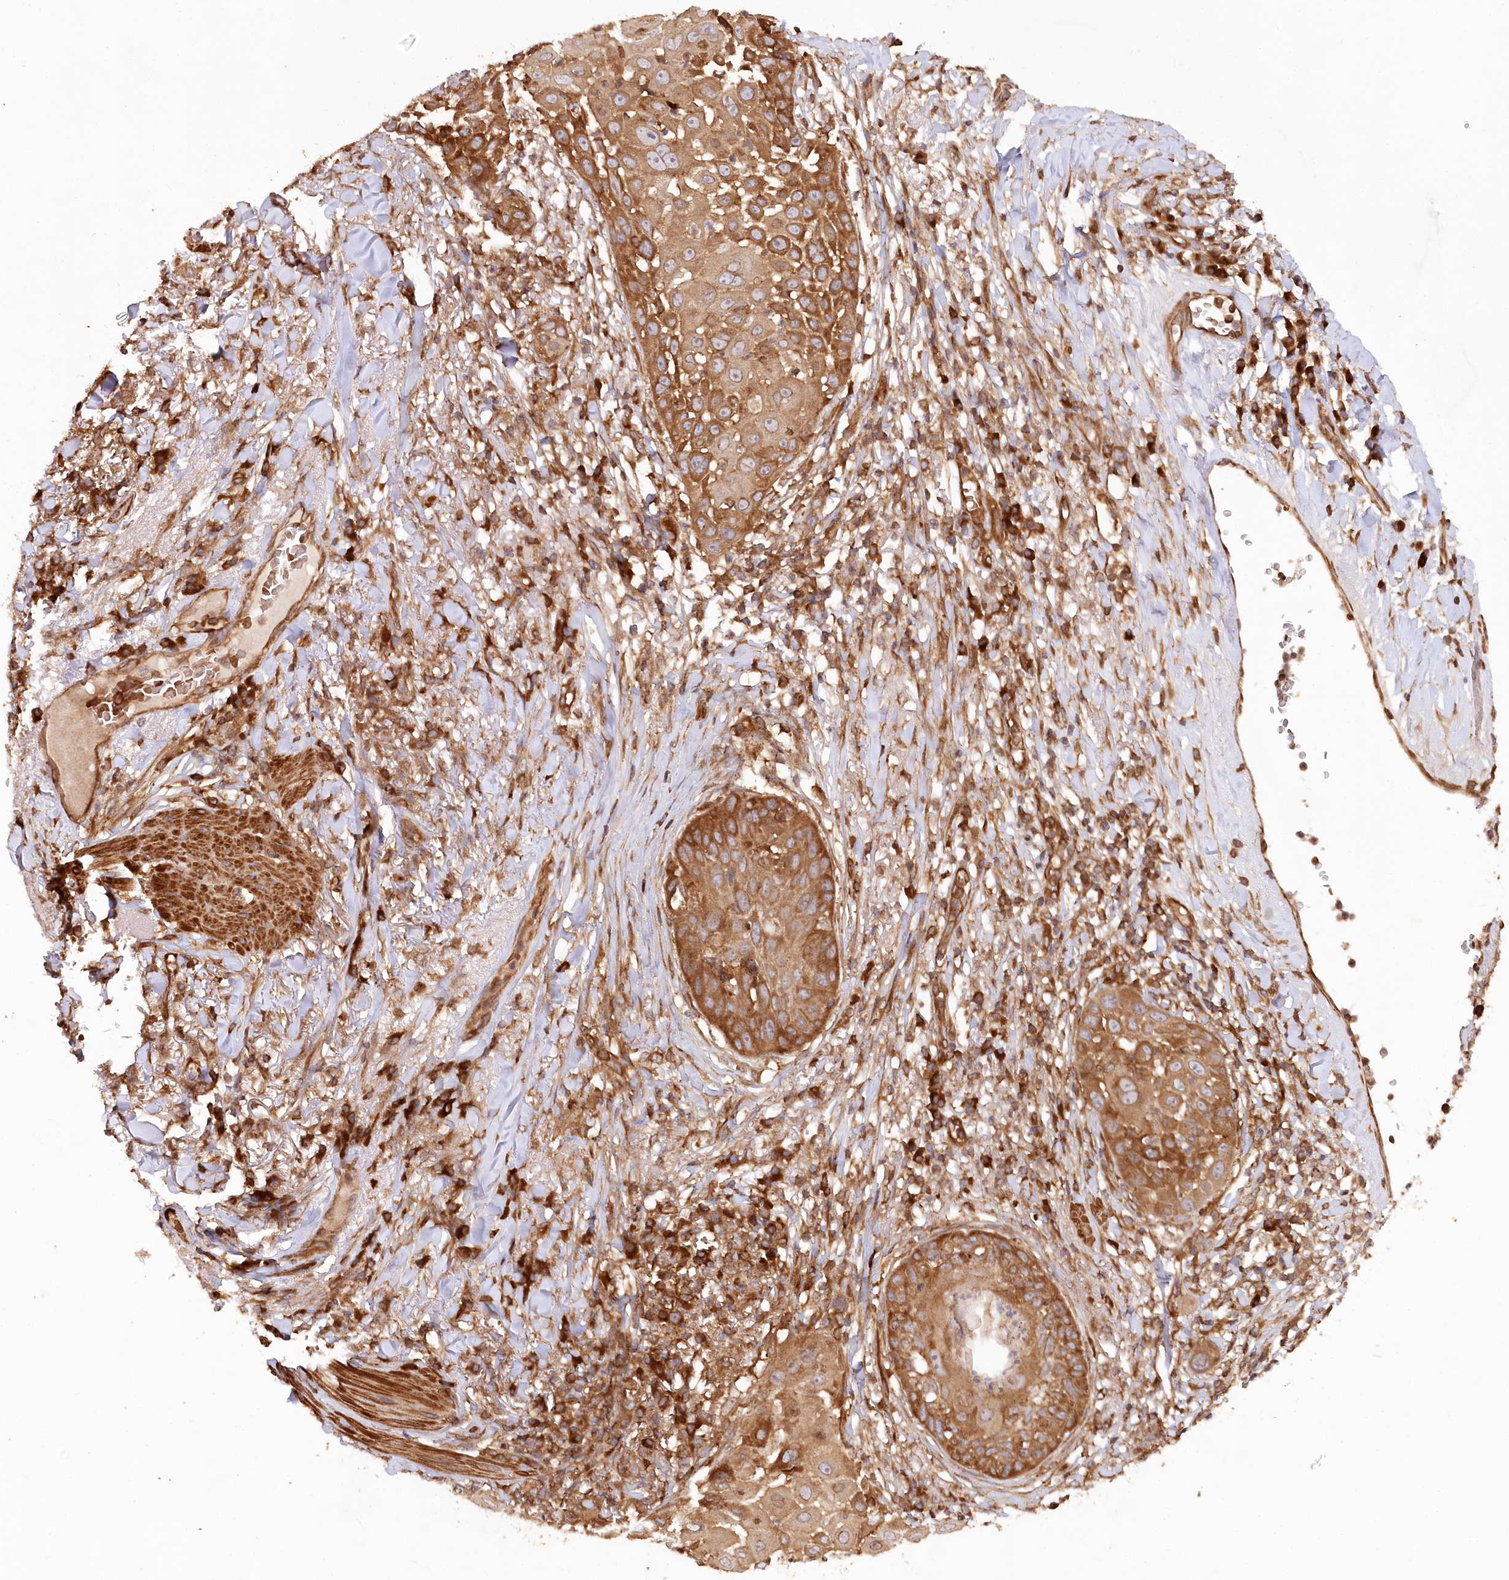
{"staining": {"intensity": "strong", "quantity": ">75%", "location": "cytoplasmic/membranous"}, "tissue": "skin cancer", "cell_type": "Tumor cells", "image_type": "cancer", "snomed": [{"axis": "morphology", "description": "Squamous cell carcinoma, NOS"}, {"axis": "topography", "description": "Skin"}], "caption": "This micrograph exhibits immunohistochemistry staining of human skin cancer, with high strong cytoplasmic/membranous staining in approximately >75% of tumor cells.", "gene": "PAIP2", "patient": {"sex": "female", "age": 44}}